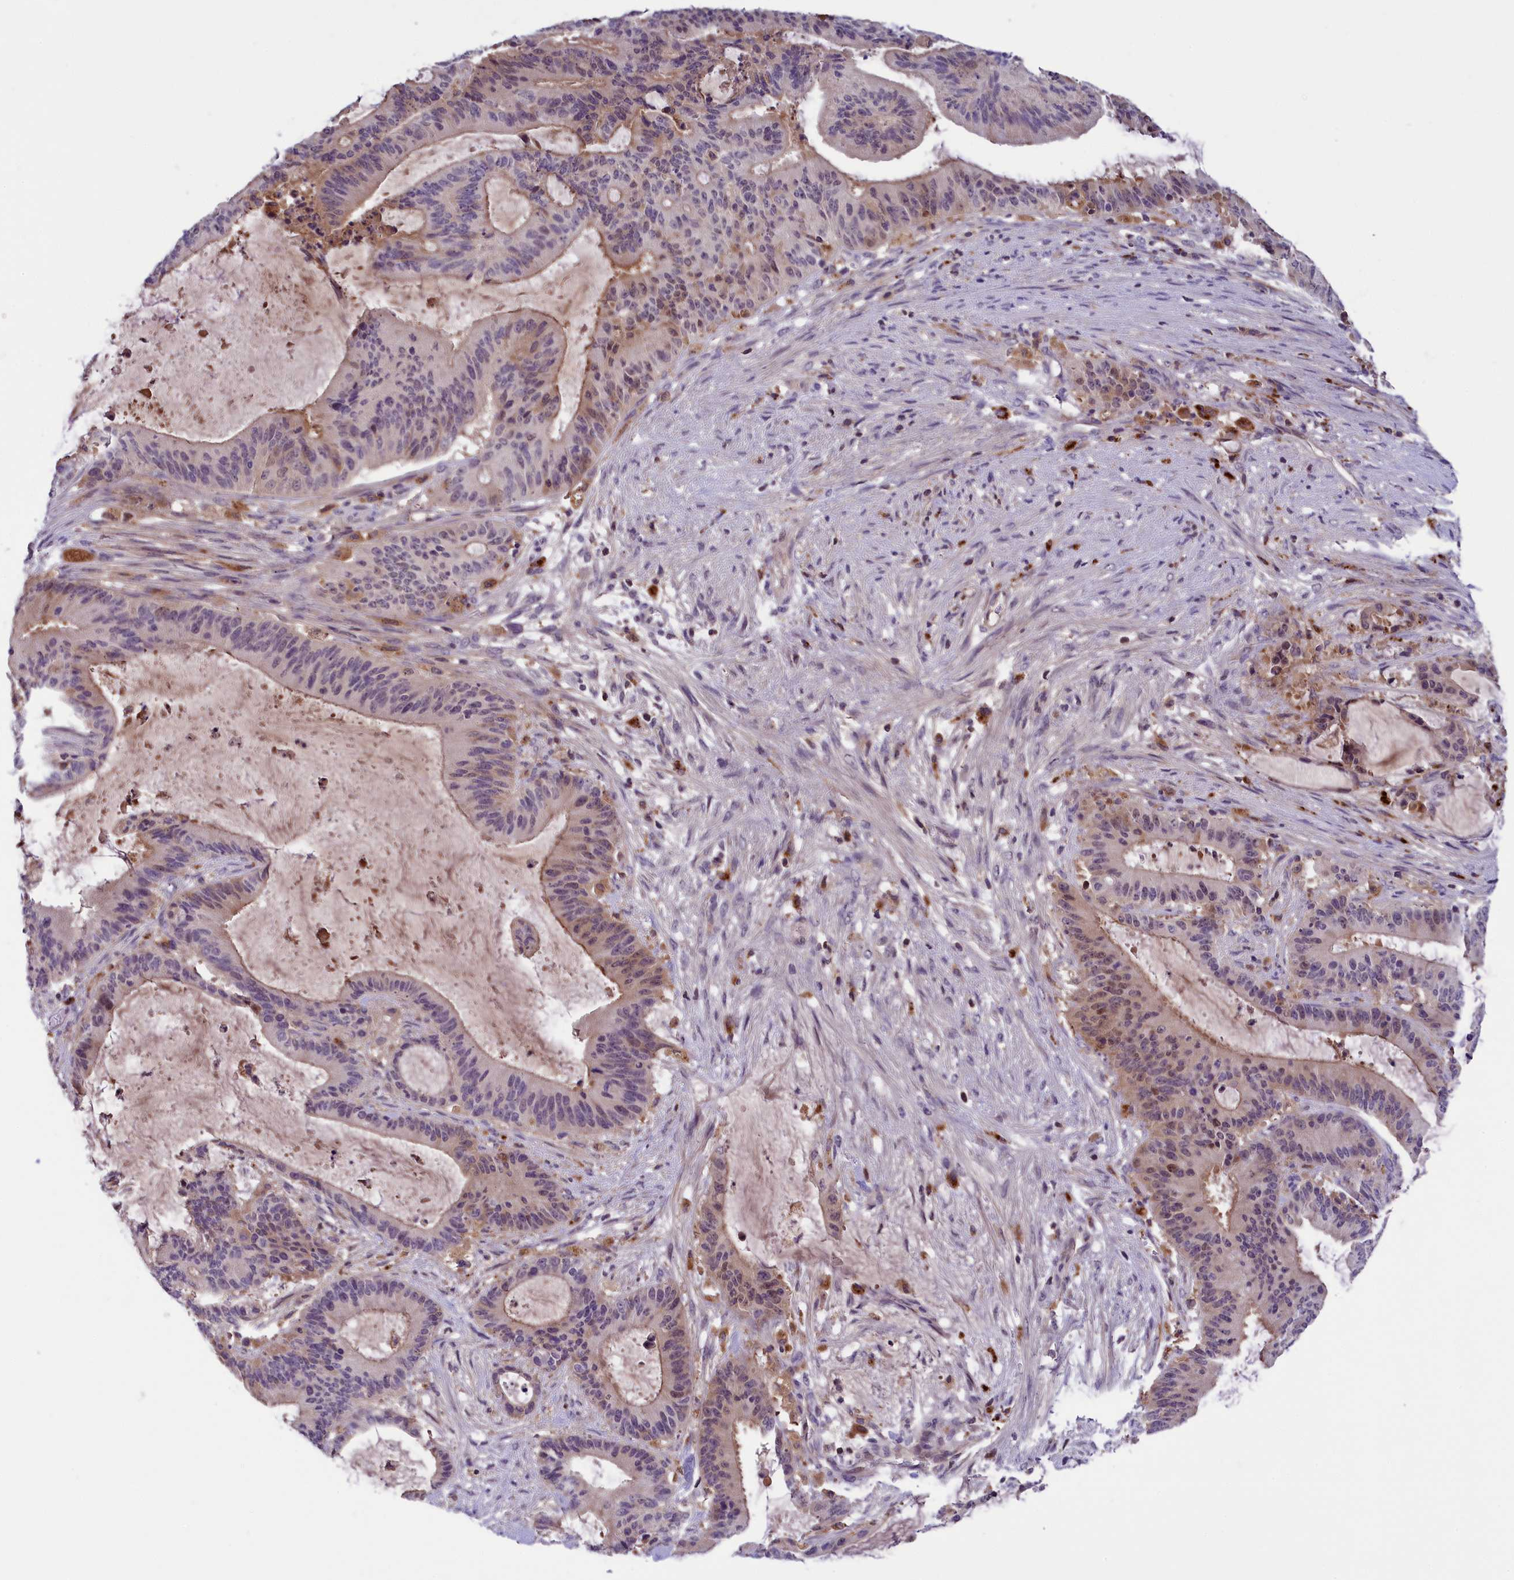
{"staining": {"intensity": "weak", "quantity": "25%-75%", "location": "cytoplasmic/membranous,nuclear"}, "tissue": "liver cancer", "cell_type": "Tumor cells", "image_type": "cancer", "snomed": [{"axis": "morphology", "description": "Normal tissue, NOS"}, {"axis": "morphology", "description": "Cholangiocarcinoma"}, {"axis": "topography", "description": "Liver"}, {"axis": "topography", "description": "Peripheral nerve tissue"}], "caption": "Cholangiocarcinoma (liver) stained for a protein (brown) reveals weak cytoplasmic/membranous and nuclear positive staining in about 25%-75% of tumor cells.", "gene": "STYX", "patient": {"sex": "female", "age": 73}}